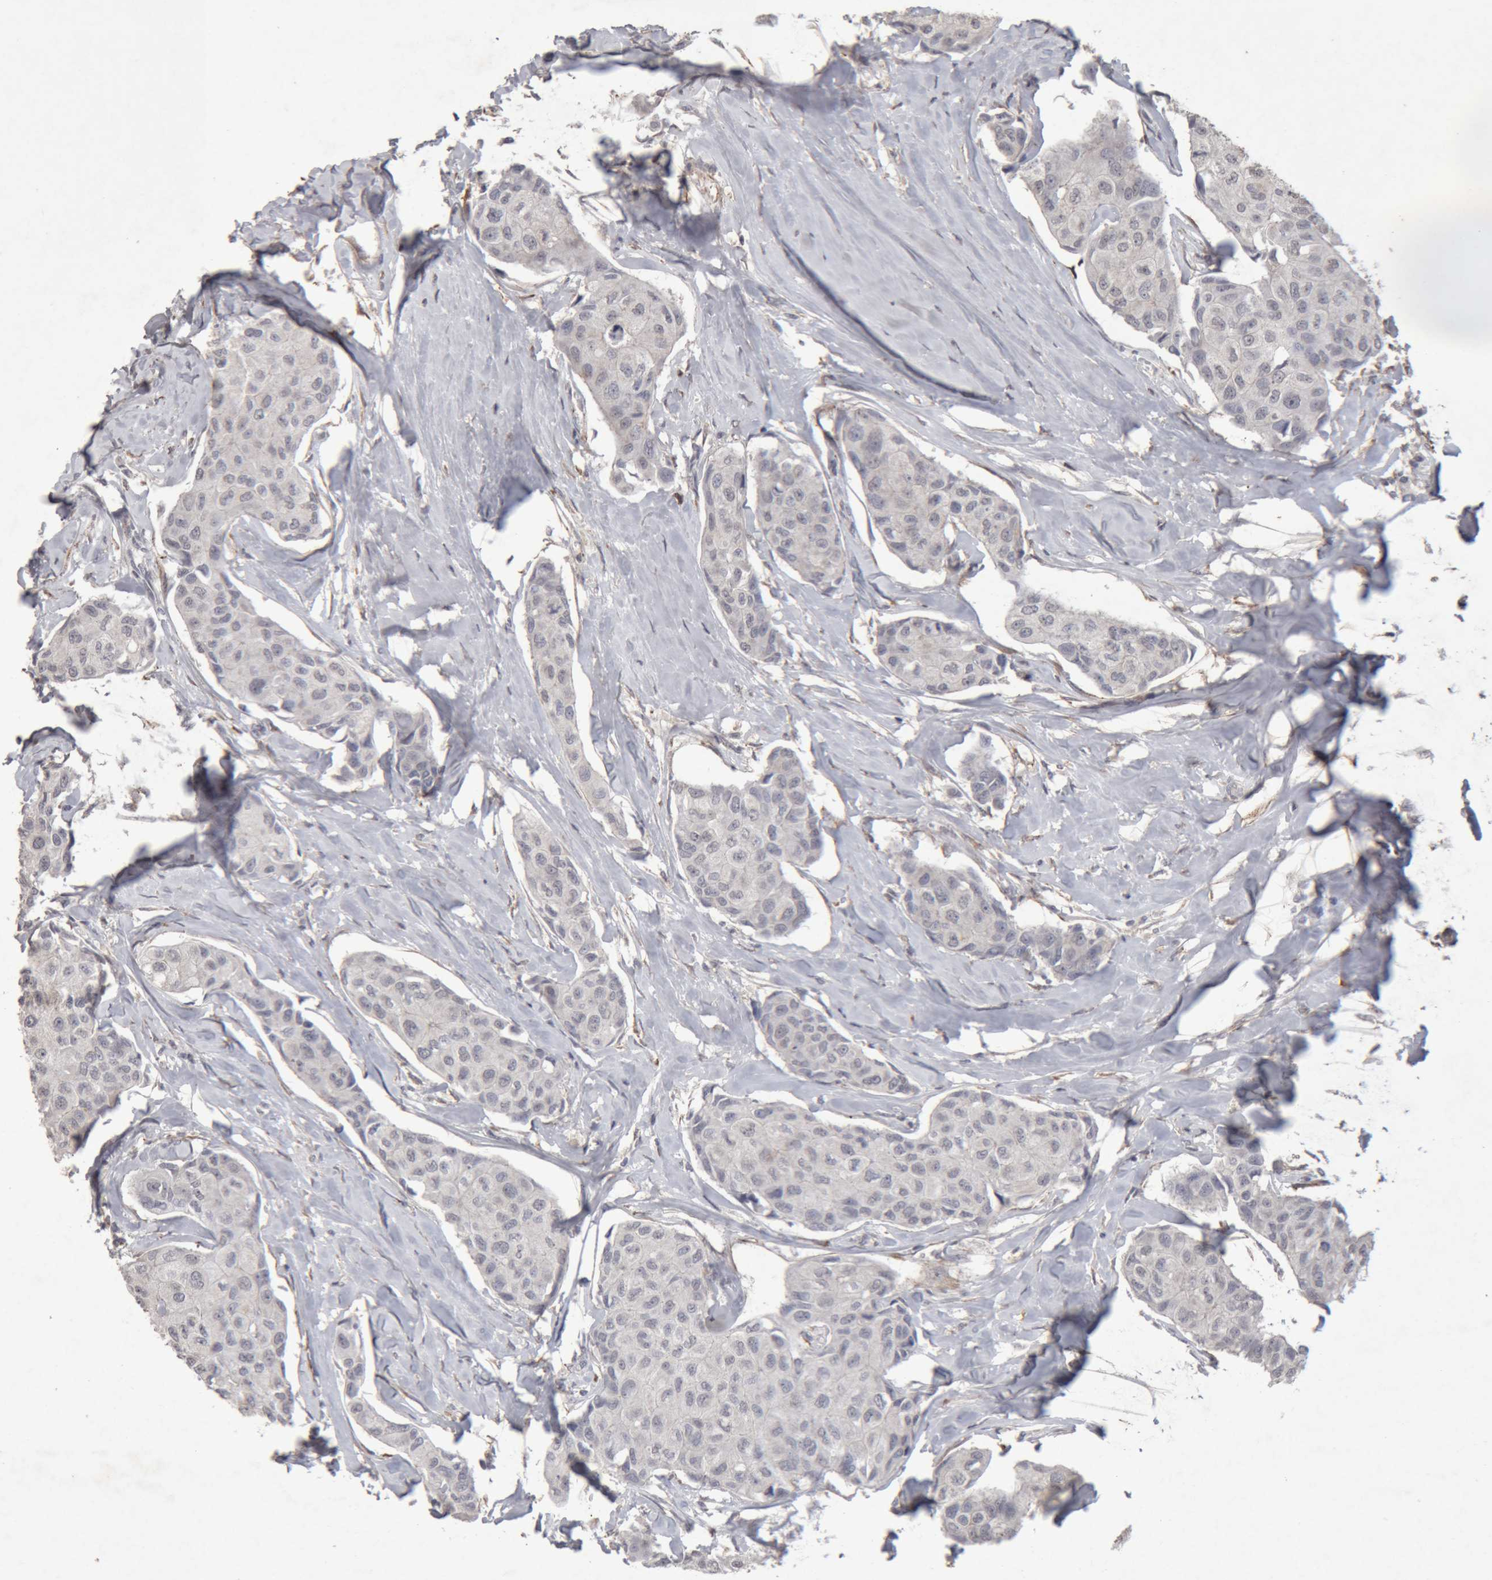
{"staining": {"intensity": "negative", "quantity": "none", "location": "none"}, "tissue": "breast cancer", "cell_type": "Tumor cells", "image_type": "cancer", "snomed": [{"axis": "morphology", "description": "Duct carcinoma"}, {"axis": "topography", "description": "Breast"}], "caption": "Breast cancer (intraductal carcinoma) was stained to show a protein in brown. There is no significant positivity in tumor cells.", "gene": "MEP1A", "patient": {"sex": "female", "age": 80}}